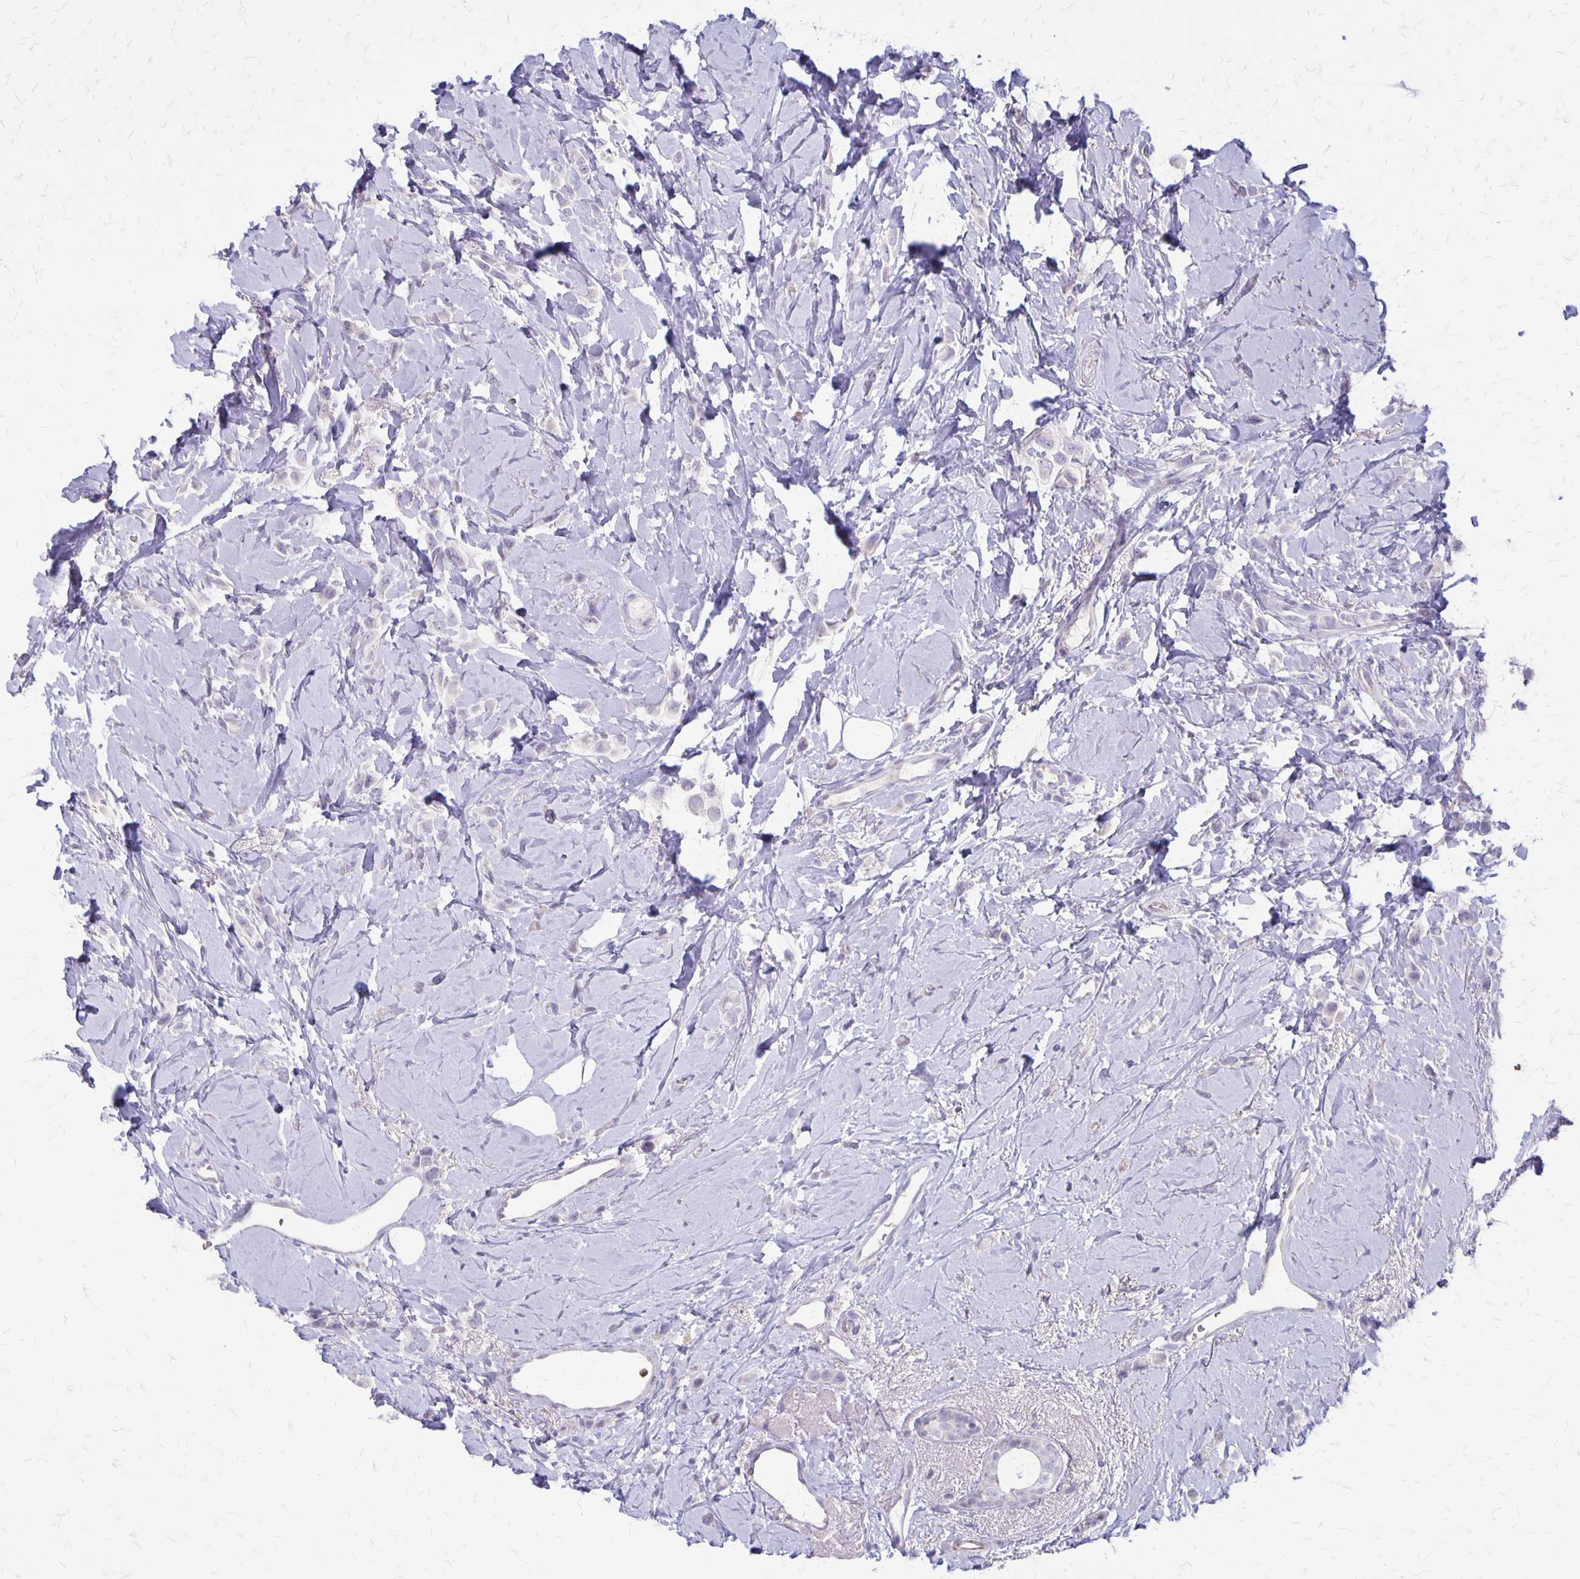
{"staining": {"intensity": "negative", "quantity": "none", "location": "none"}, "tissue": "breast cancer", "cell_type": "Tumor cells", "image_type": "cancer", "snomed": [{"axis": "morphology", "description": "Lobular carcinoma"}, {"axis": "topography", "description": "Breast"}], "caption": "Breast cancer (lobular carcinoma) was stained to show a protein in brown. There is no significant expression in tumor cells. The staining is performed using DAB brown chromogen with nuclei counter-stained in using hematoxylin.", "gene": "SEPTIN5", "patient": {"sex": "female", "age": 66}}